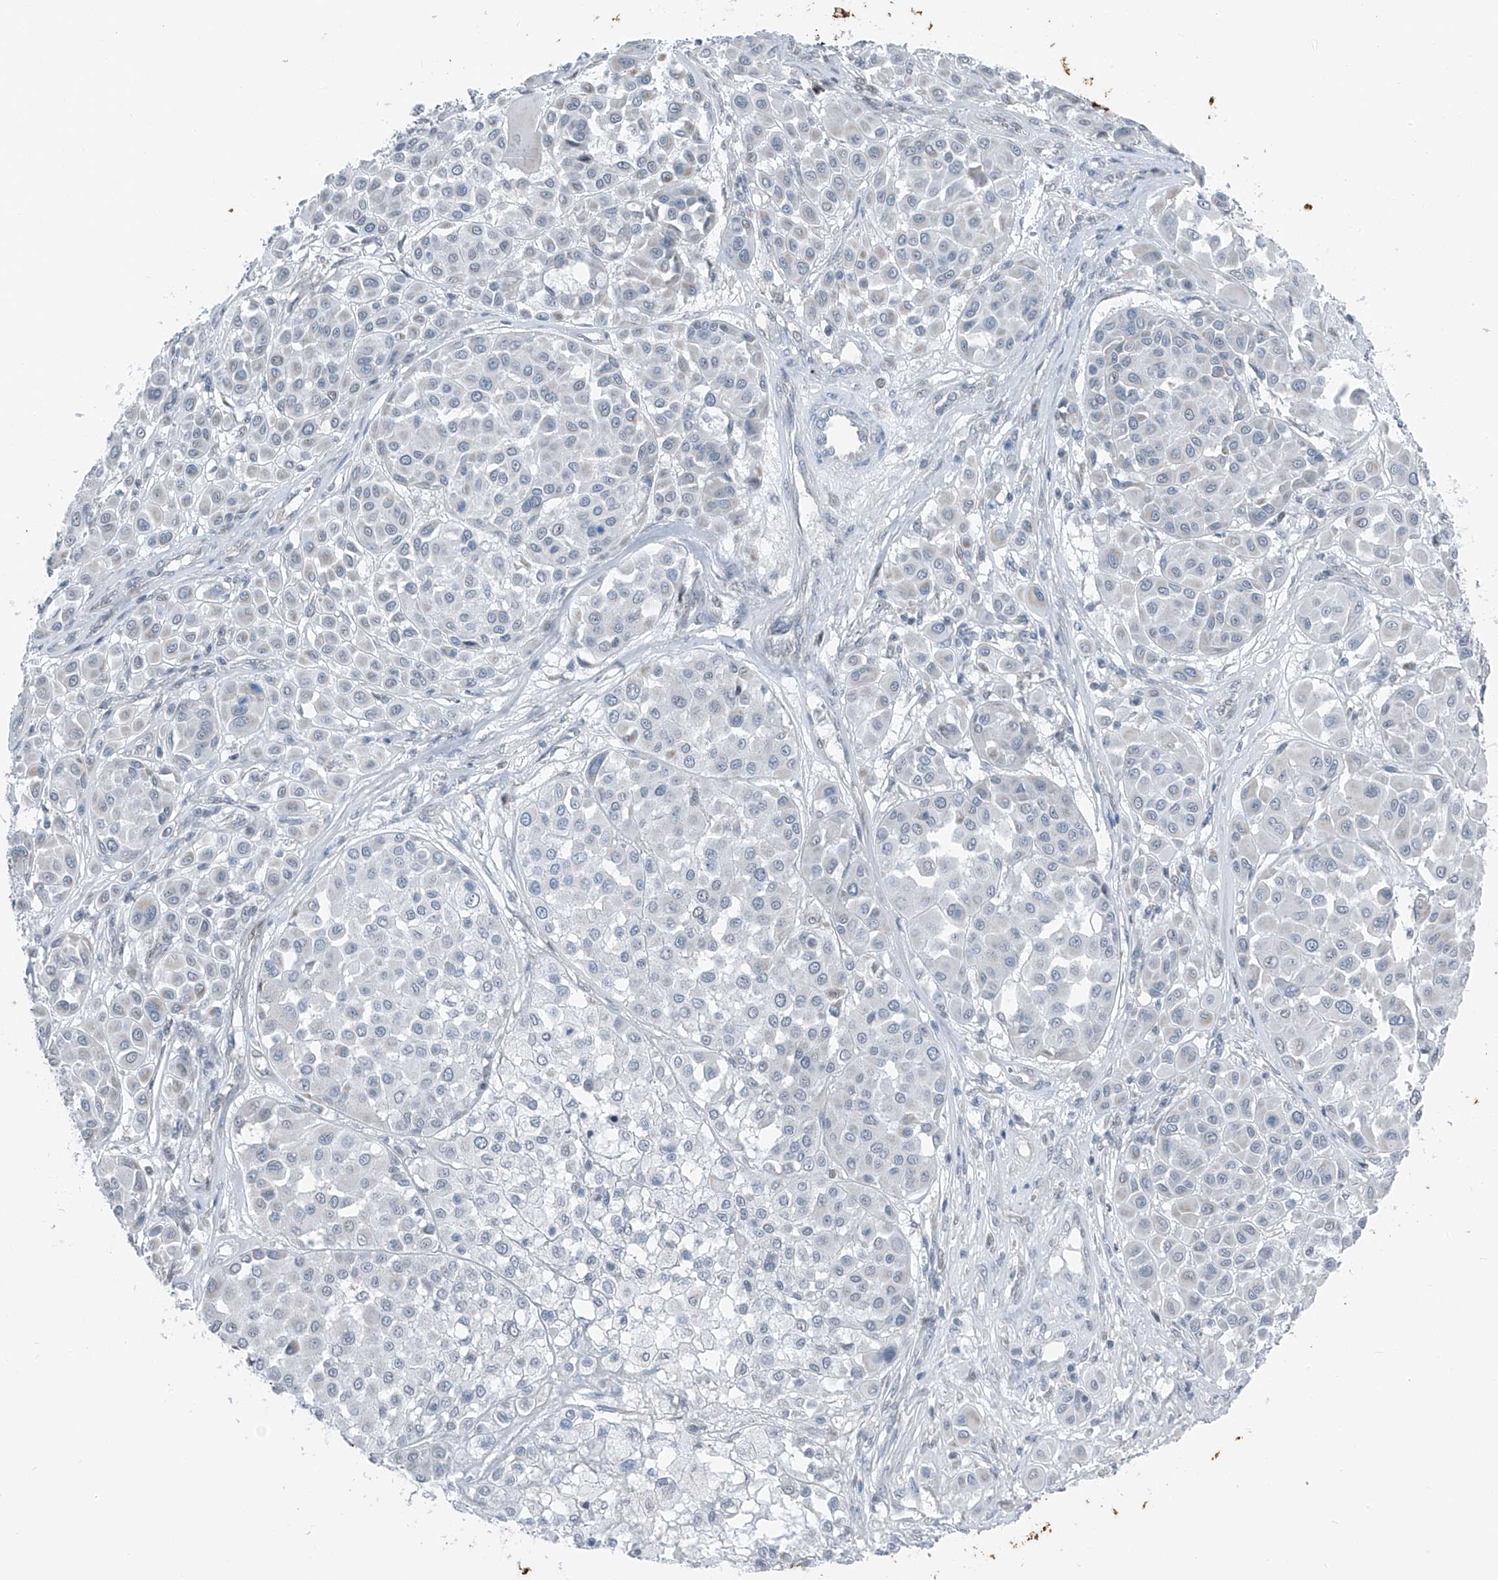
{"staining": {"intensity": "negative", "quantity": "none", "location": "none"}, "tissue": "melanoma", "cell_type": "Tumor cells", "image_type": "cancer", "snomed": [{"axis": "morphology", "description": "Malignant melanoma, Metastatic site"}, {"axis": "topography", "description": "Soft tissue"}], "caption": "Tumor cells show no significant staining in melanoma.", "gene": "DYRK1B", "patient": {"sex": "male", "age": 41}}